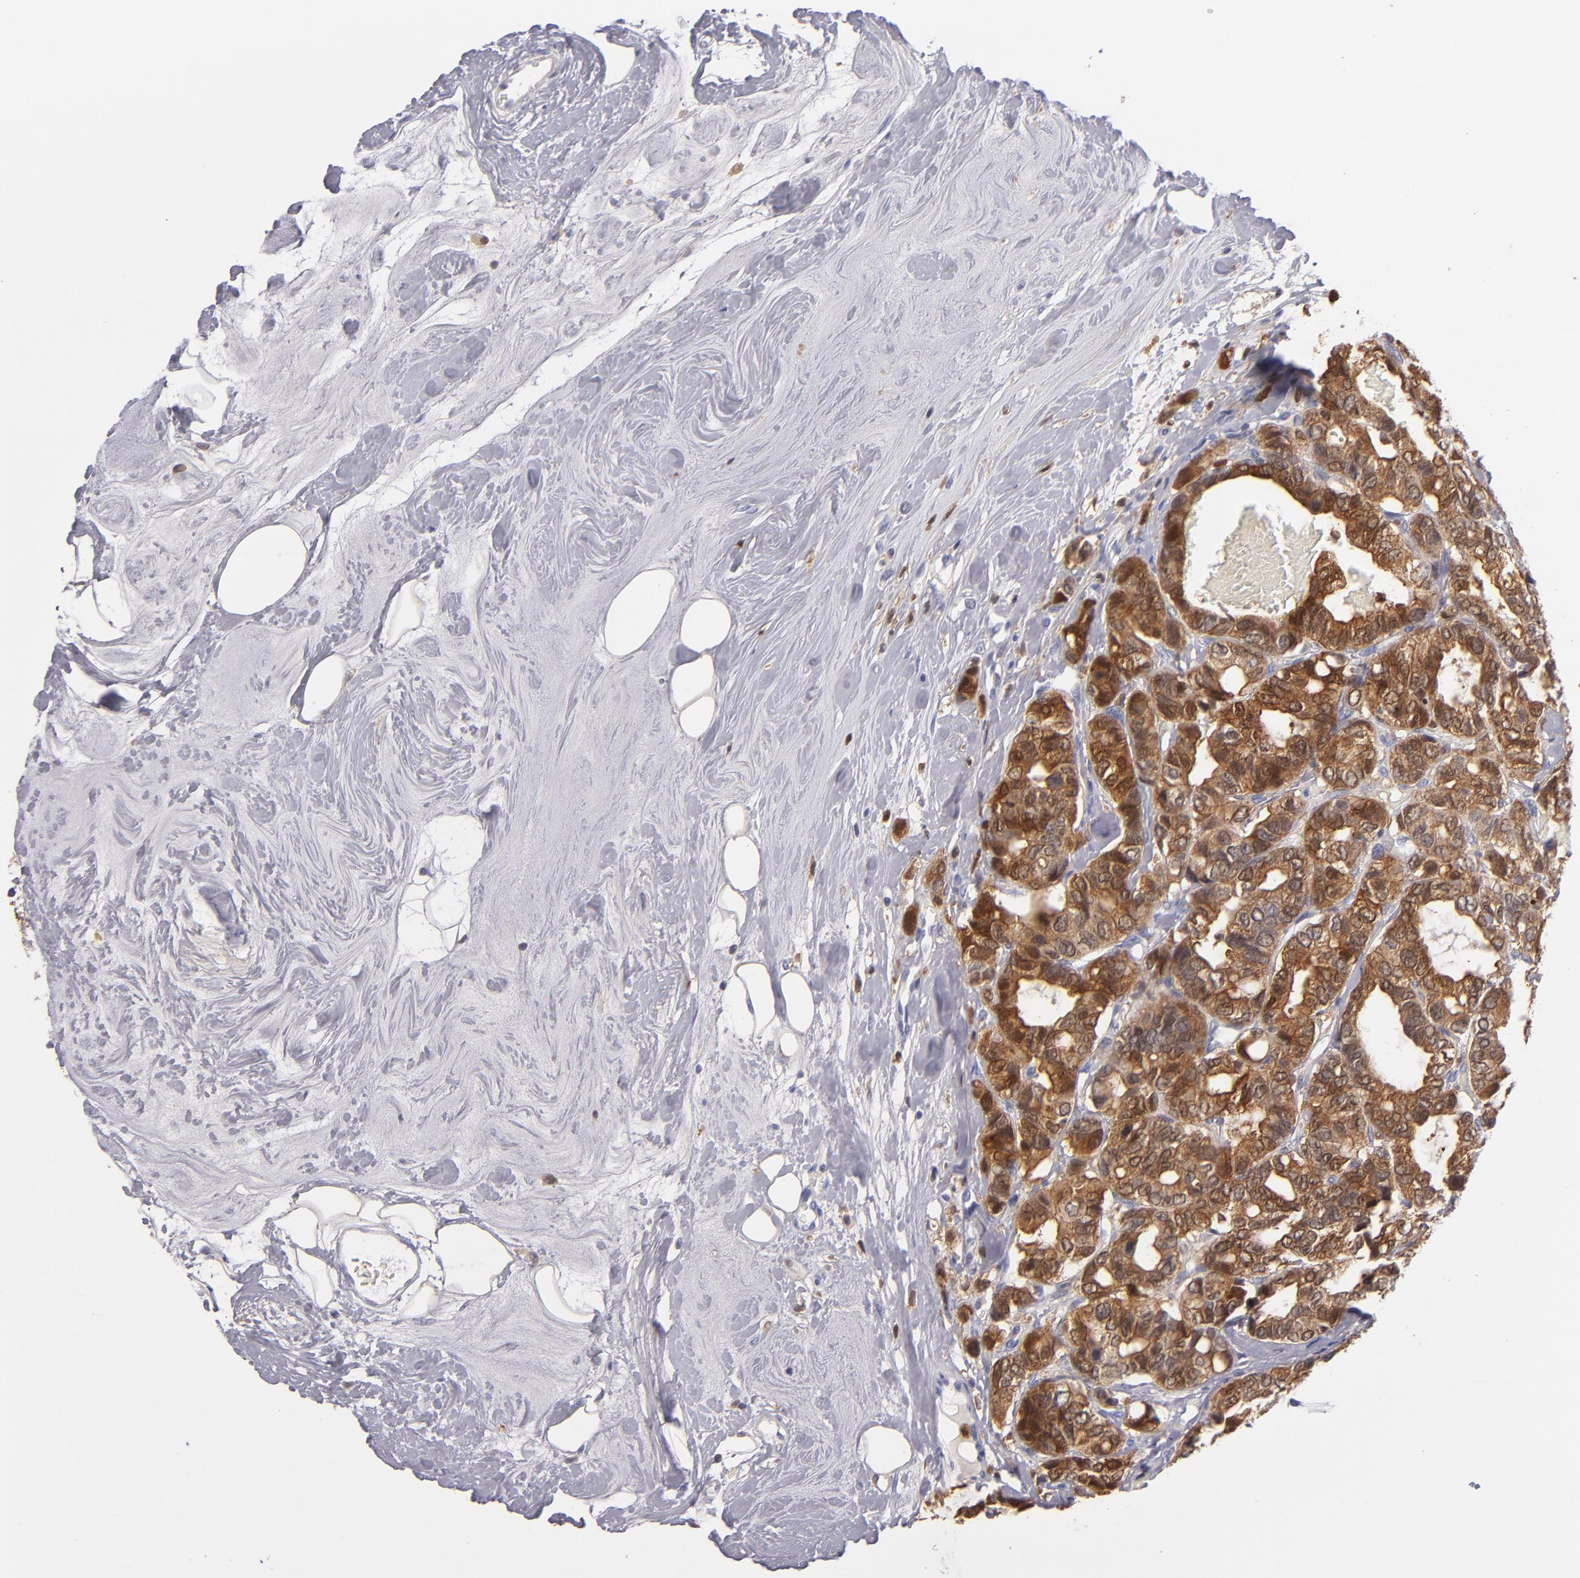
{"staining": {"intensity": "strong", "quantity": ">75%", "location": "cytoplasmic/membranous"}, "tissue": "breast cancer", "cell_type": "Tumor cells", "image_type": "cancer", "snomed": [{"axis": "morphology", "description": "Duct carcinoma"}, {"axis": "topography", "description": "Breast"}], "caption": "Immunohistochemistry (IHC) staining of invasive ductal carcinoma (breast), which reveals high levels of strong cytoplasmic/membranous staining in approximately >75% of tumor cells indicating strong cytoplasmic/membranous protein positivity. The staining was performed using DAB (brown) for protein detection and nuclei were counterstained in hematoxylin (blue).", "gene": "PRKCD", "patient": {"sex": "female", "age": 69}}